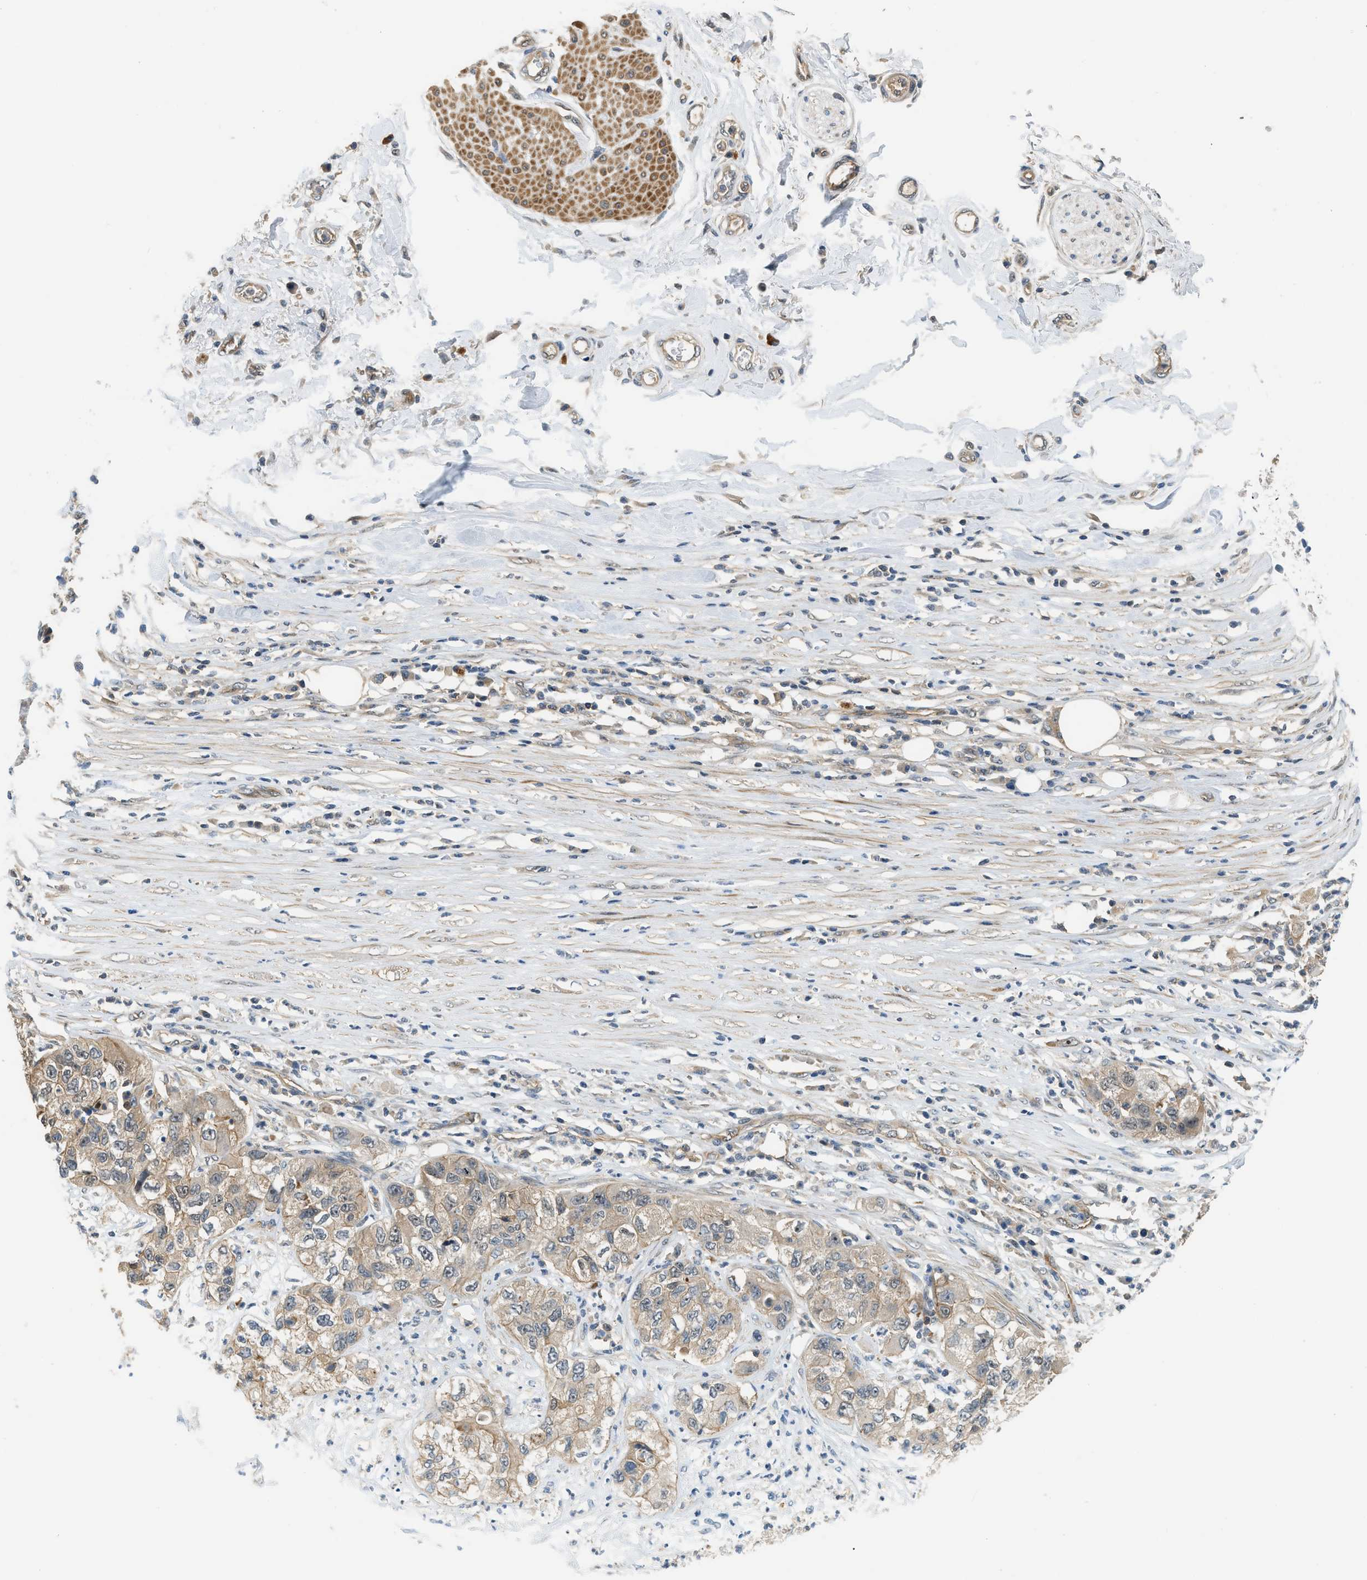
{"staining": {"intensity": "weak", "quantity": ">75%", "location": "cytoplasmic/membranous"}, "tissue": "pancreatic cancer", "cell_type": "Tumor cells", "image_type": "cancer", "snomed": [{"axis": "morphology", "description": "Adenocarcinoma, NOS"}, {"axis": "topography", "description": "Pancreas"}], "caption": "About >75% of tumor cells in human pancreatic cancer demonstrate weak cytoplasmic/membranous protein positivity as visualized by brown immunohistochemical staining.", "gene": "CBLB", "patient": {"sex": "female", "age": 78}}